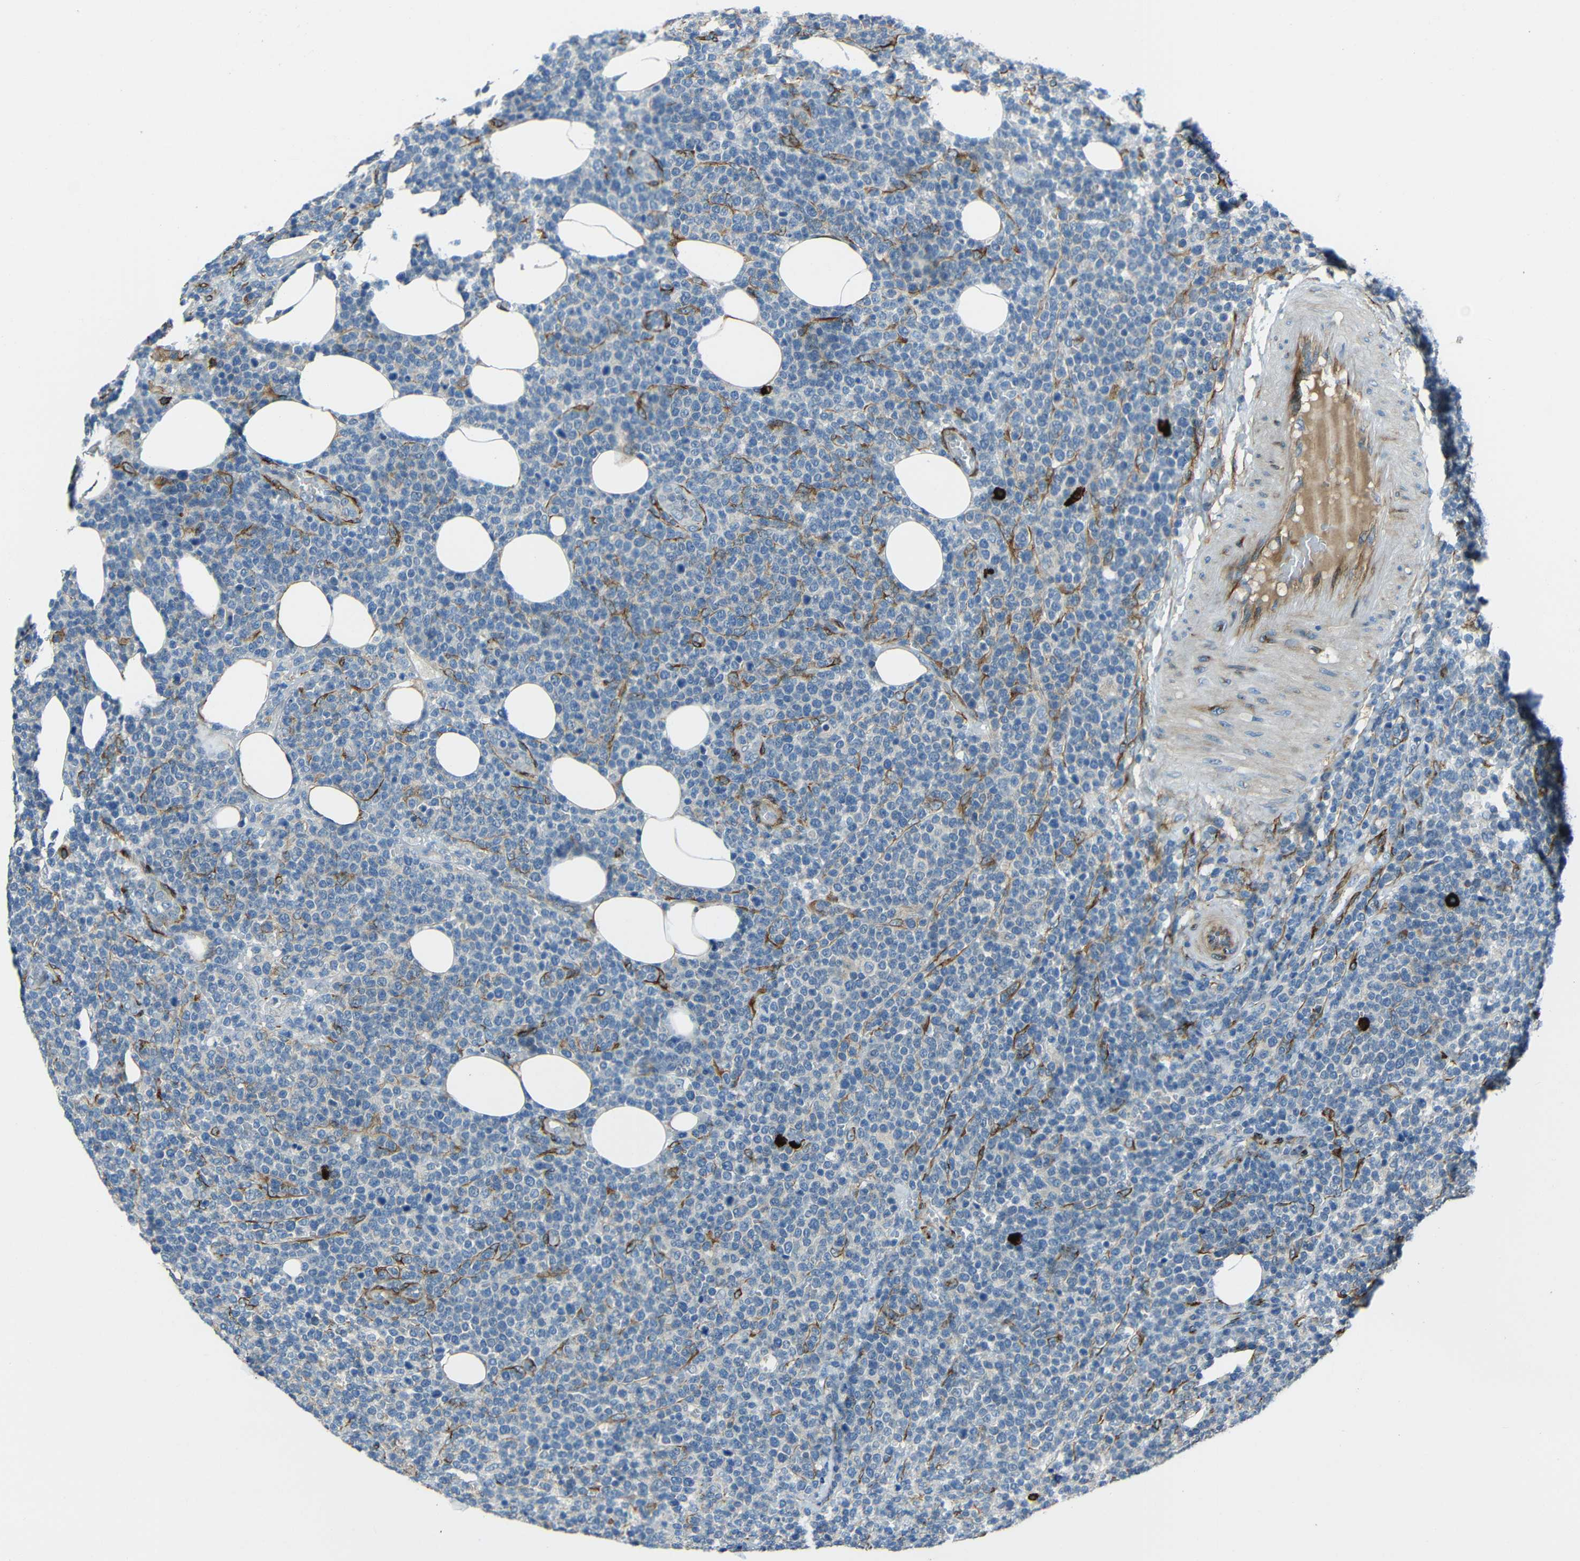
{"staining": {"intensity": "negative", "quantity": "none", "location": "none"}, "tissue": "lymphoma", "cell_type": "Tumor cells", "image_type": "cancer", "snomed": [{"axis": "morphology", "description": "Malignant lymphoma, non-Hodgkin's type, High grade"}, {"axis": "topography", "description": "Lymph node"}], "caption": "High power microscopy image of an IHC photomicrograph of lymphoma, revealing no significant expression in tumor cells. (IHC, brightfield microscopy, high magnification).", "gene": "DCLK1", "patient": {"sex": "male", "age": 61}}